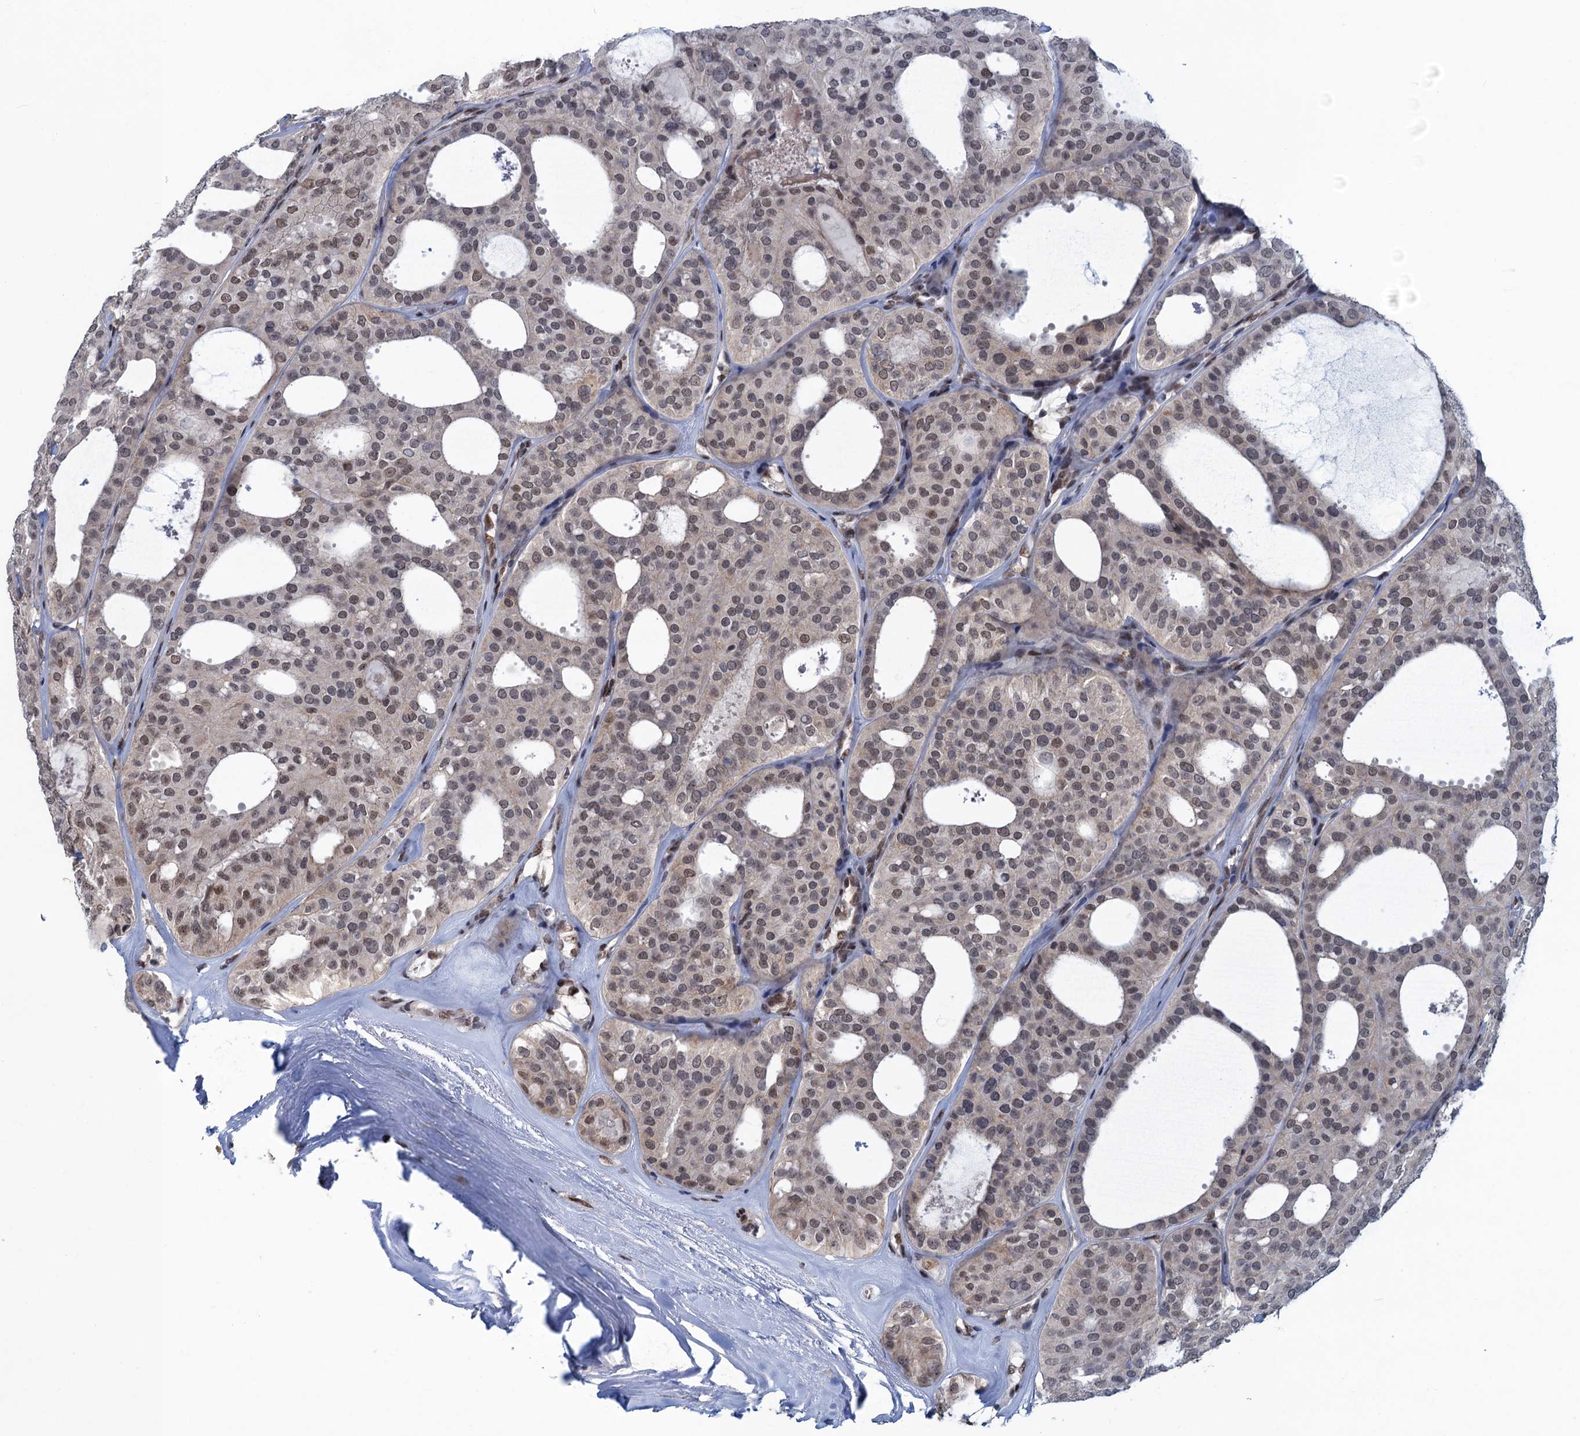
{"staining": {"intensity": "moderate", "quantity": ">75%", "location": "nuclear"}, "tissue": "thyroid cancer", "cell_type": "Tumor cells", "image_type": "cancer", "snomed": [{"axis": "morphology", "description": "Follicular adenoma carcinoma, NOS"}, {"axis": "topography", "description": "Thyroid gland"}], "caption": "About >75% of tumor cells in human thyroid follicular adenoma carcinoma reveal moderate nuclear protein expression as visualized by brown immunohistochemical staining.", "gene": "SAE1", "patient": {"sex": "male", "age": 75}}